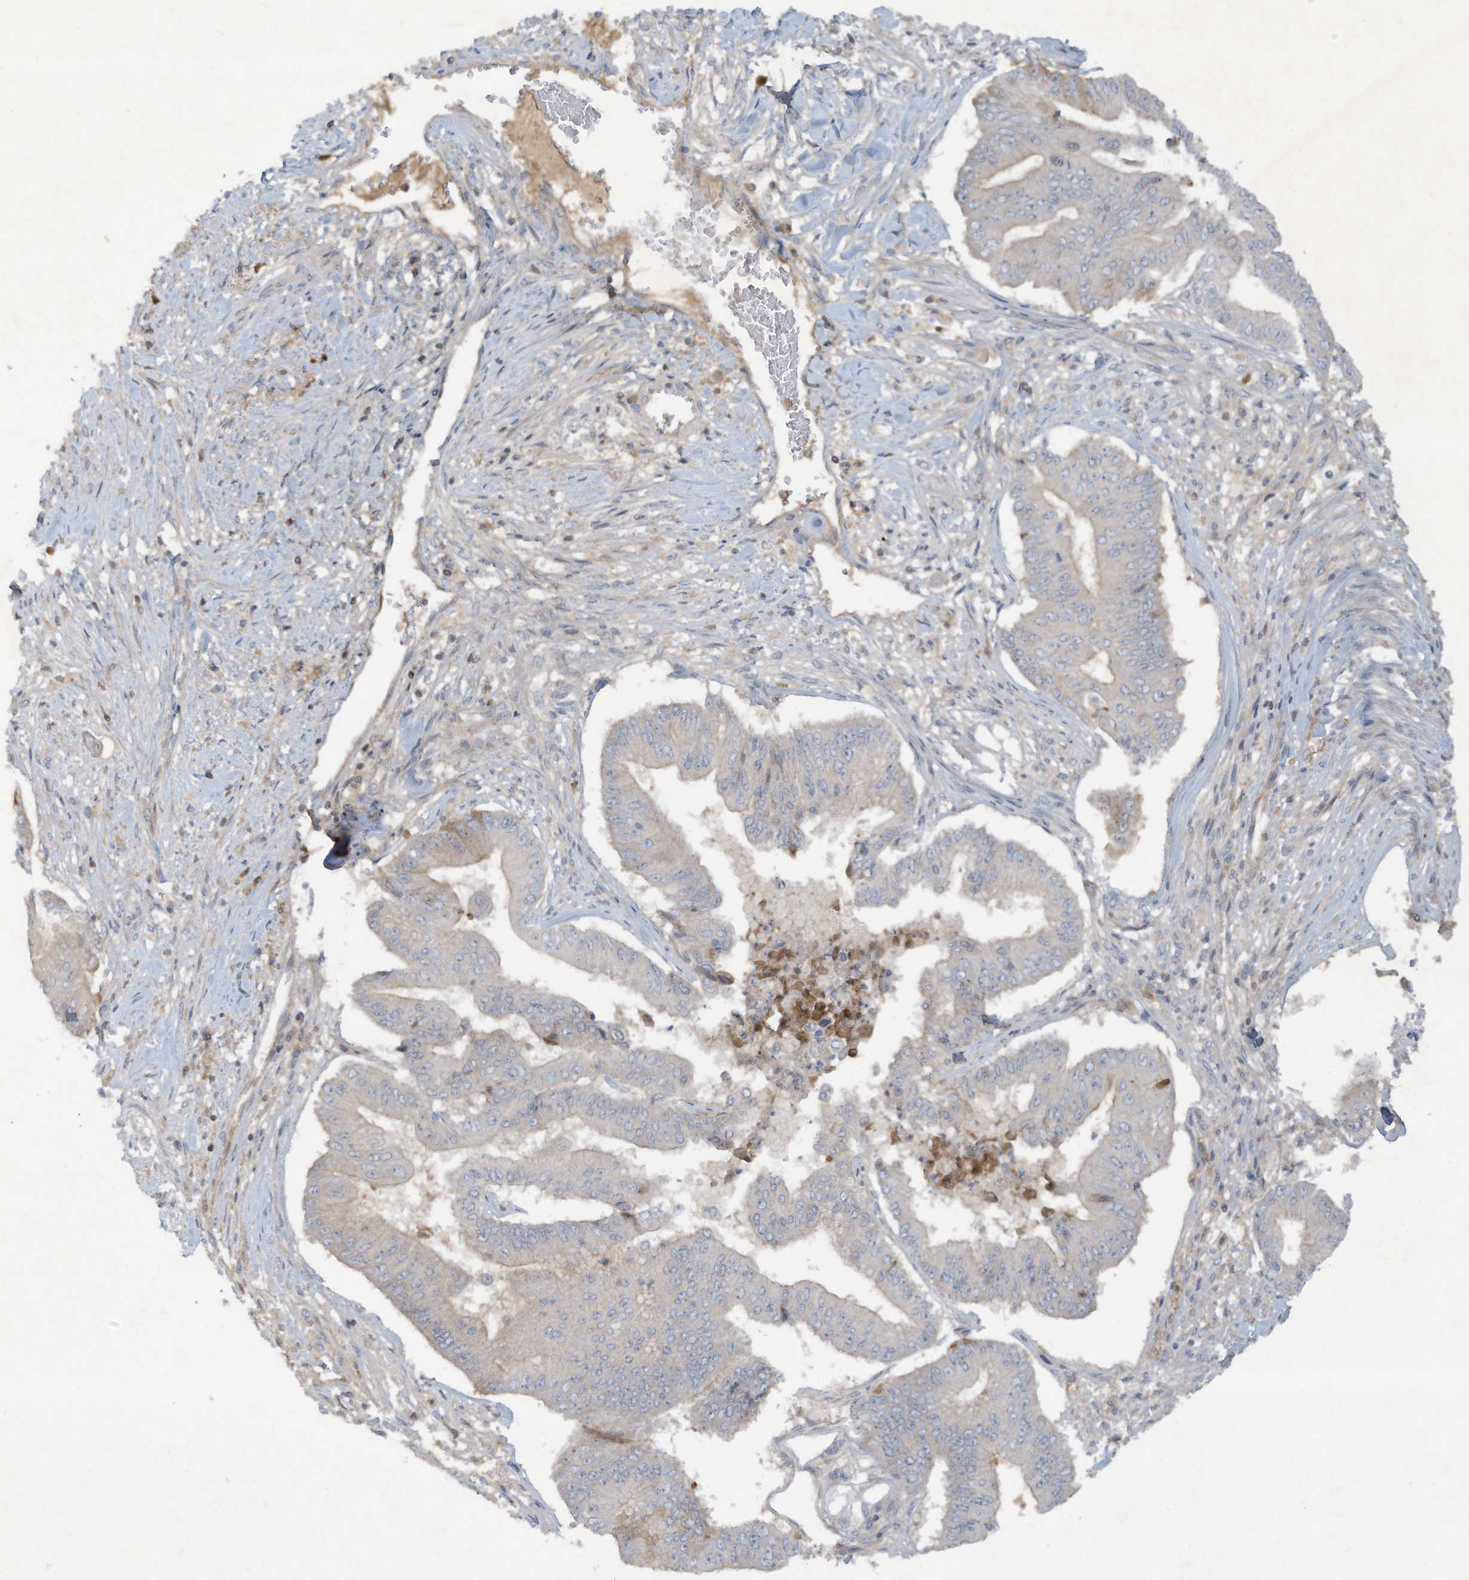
{"staining": {"intensity": "negative", "quantity": "none", "location": "none"}, "tissue": "pancreatic cancer", "cell_type": "Tumor cells", "image_type": "cancer", "snomed": [{"axis": "morphology", "description": "Adenocarcinoma, NOS"}, {"axis": "topography", "description": "Pancreas"}], "caption": "A histopathology image of pancreatic adenocarcinoma stained for a protein displays no brown staining in tumor cells. (Stains: DAB (3,3'-diaminobenzidine) immunohistochemistry with hematoxylin counter stain, Microscopy: brightfield microscopy at high magnification).", "gene": "FETUB", "patient": {"sex": "female", "age": 77}}